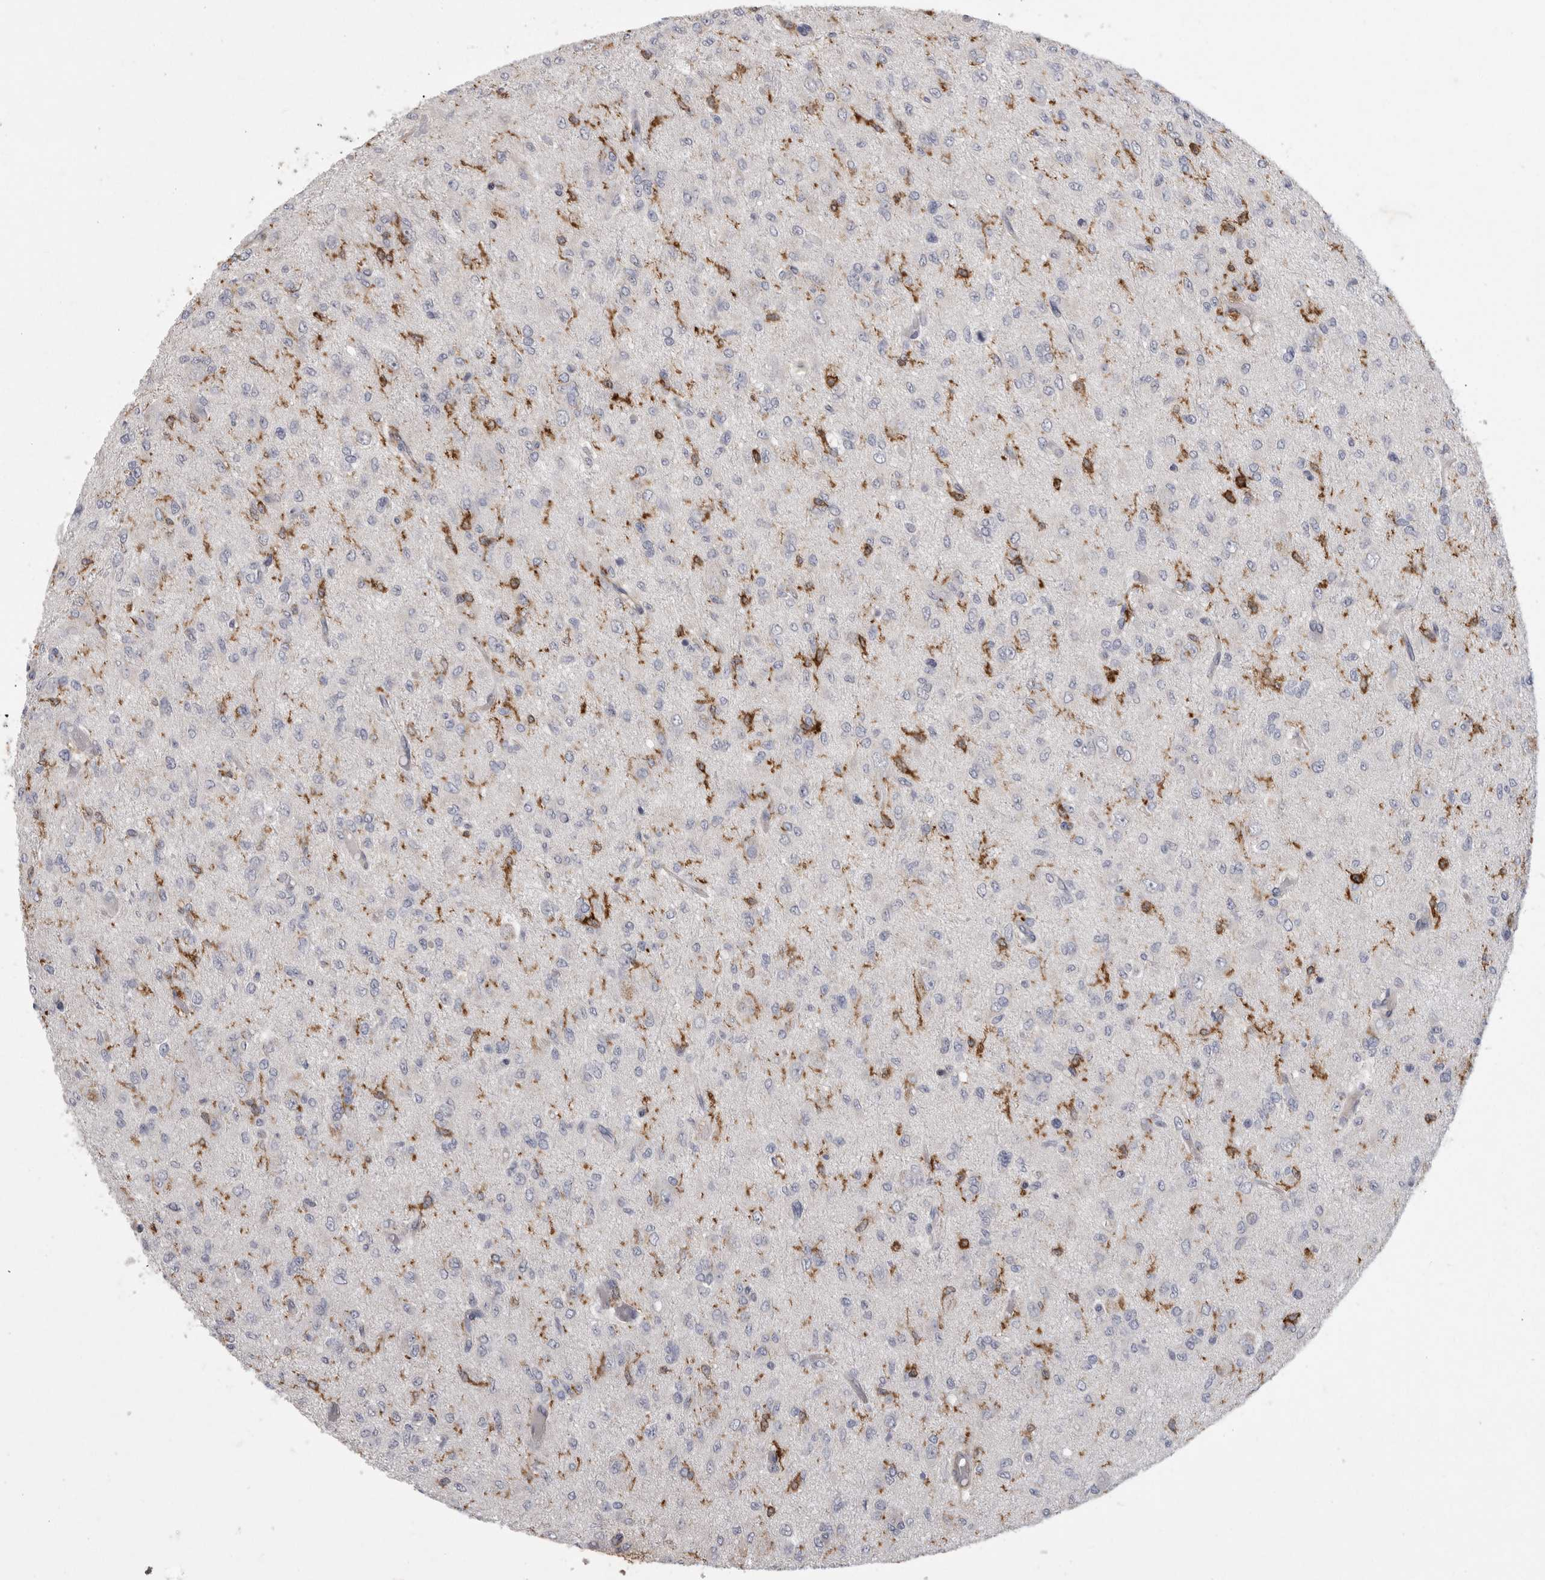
{"staining": {"intensity": "negative", "quantity": "none", "location": "none"}, "tissue": "glioma", "cell_type": "Tumor cells", "image_type": "cancer", "snomed": [{"axis": "morphology", "description": "Glioma, malignant, High grade"}, {"axis": "topography", "description": "Brain"}], "caption": "The photomicrograph reveals no staining of tumor cells in malignant glioma (high-grade). (DAB (3,3'-diaminobenzidine) immunohistochemistry, high magnification).", "gene": "SIGLEC10", "patient": {"sex": "female", "age": 59}}